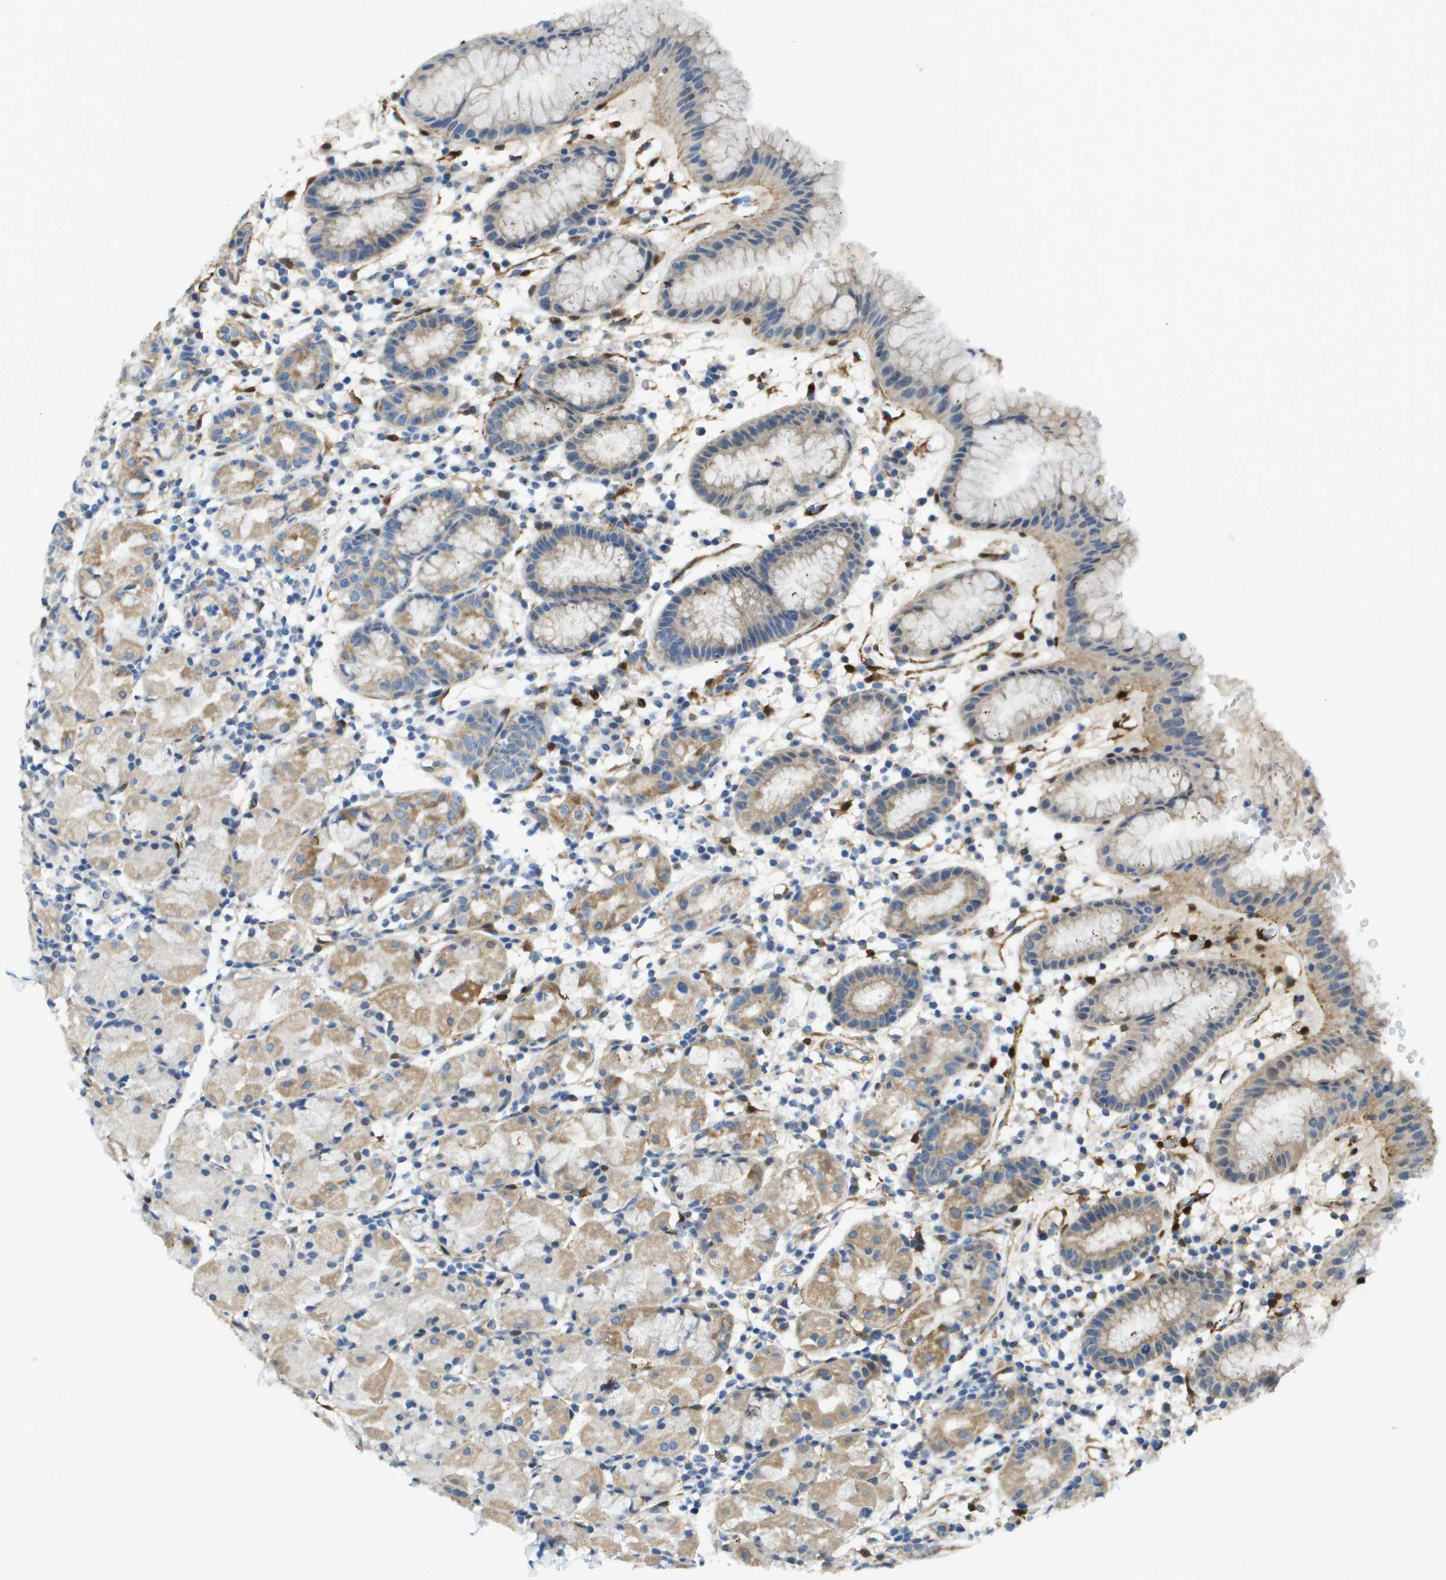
{"staining": {"intensity": "weak", "quantity": "25%-75%", "location": "cytoplasmic/membranous"}, "tissue": "stomach", "cell_type": "Glandular cells", "image_type": "normal", "snomed": [{"axis": "morphology", "description": "Normal tissue, NOS"}, {"axis": "topography", "description": "Stomach"}, {"axis": "topography", "description": "Stomach, lower"}], "caption": "Immunohistochemical staining of benign stomach exhibits low levels of weak cytoplasmic/membranous positivity in approximately 25%-75% of glandular cells. Using DAB (3,3'-diaminobenzidine) (brown) and hematoxylin (blue) stains, captured at high magnification using brightfield microscopy.", "gene": "CYGB", "patient": {"sex": "female", "age": 75}}